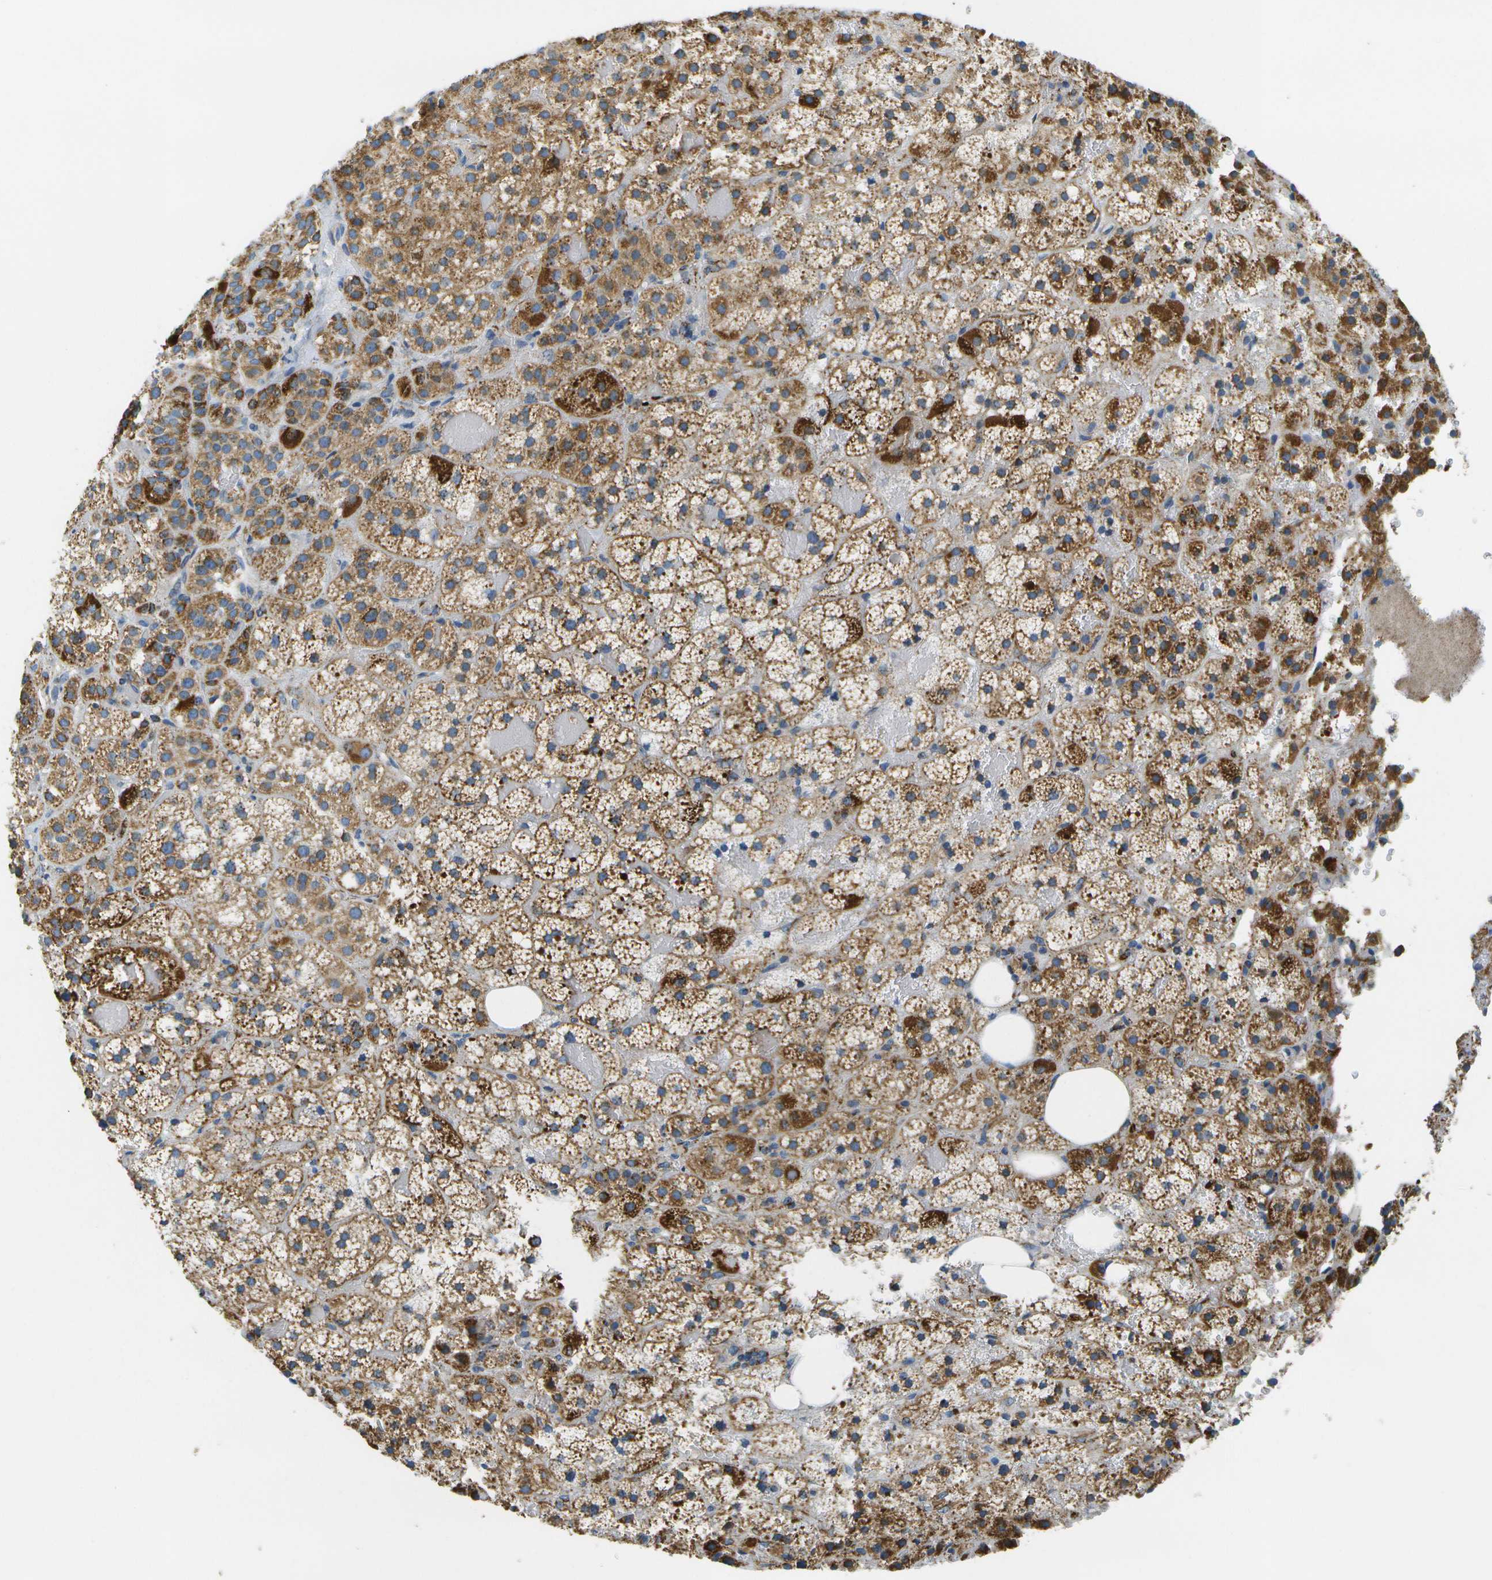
{"staining": {"intensity": "moderate", "quantity": ">75%", "location": "cytoplasmic/membranous"}, "tissue": "adrenal gland", "cell_type": "Glandular cells", "image_type": "normal", "snomed": [{"axis": "morphology", "description": "Normal tissue, NOS"}, {"axis": "topography", "description": "Adrenal gland"}], "caption": "DAB (3,3'-diaminobenzidine) immunohistochemical staining of normal human adrenal gland shows moderate cytoplasmic/membranous protein positivity in approximately >75% of glandular cells.", "gene": "HLCS", "patient": {"sex": "female", "age": 59}}